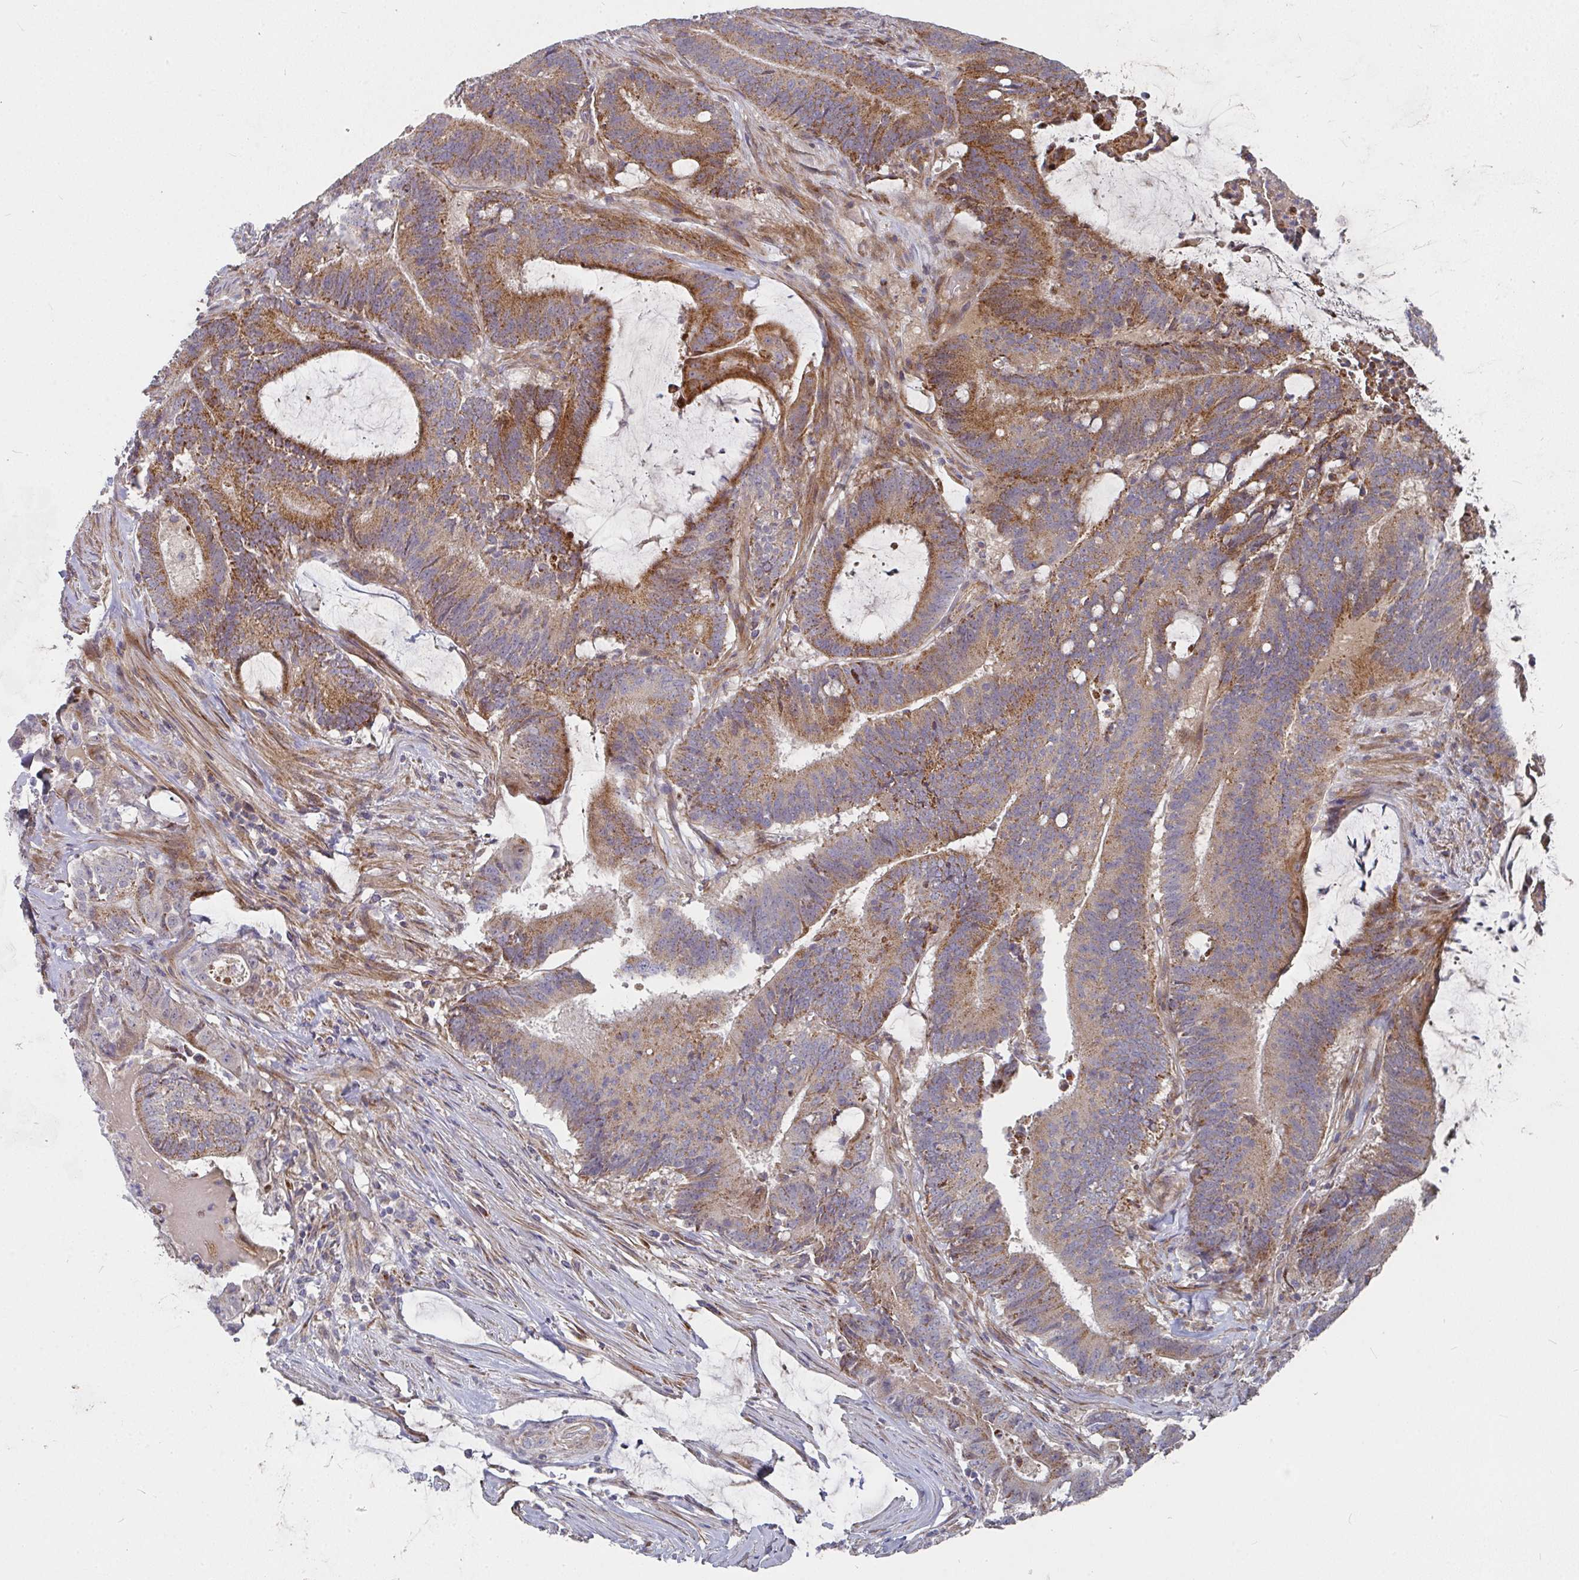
{"staining": {"intensity": "moderate", "quantity": ">75%", "location": "cytoplasmic/membranous"}, "tissue": "colorectal cancer", "cell_type": "Tumor cells", "image_type": "cancer", "snomed": [{"axis": "morphology", "description": "Adenocarcinoma, NOS"}, {"axis": "topography", "description": "Colon"}], "caption": "Brown immunohistochemical staining in human colorectal cancer shows moderate cytoplasmic/membranous expression in about >75% of tumor cells. (Brightfield microscopy of DAB IHC at high magnification).", "gene": "RHEBL1", "patient": {"sex": "female", "age": 43}}